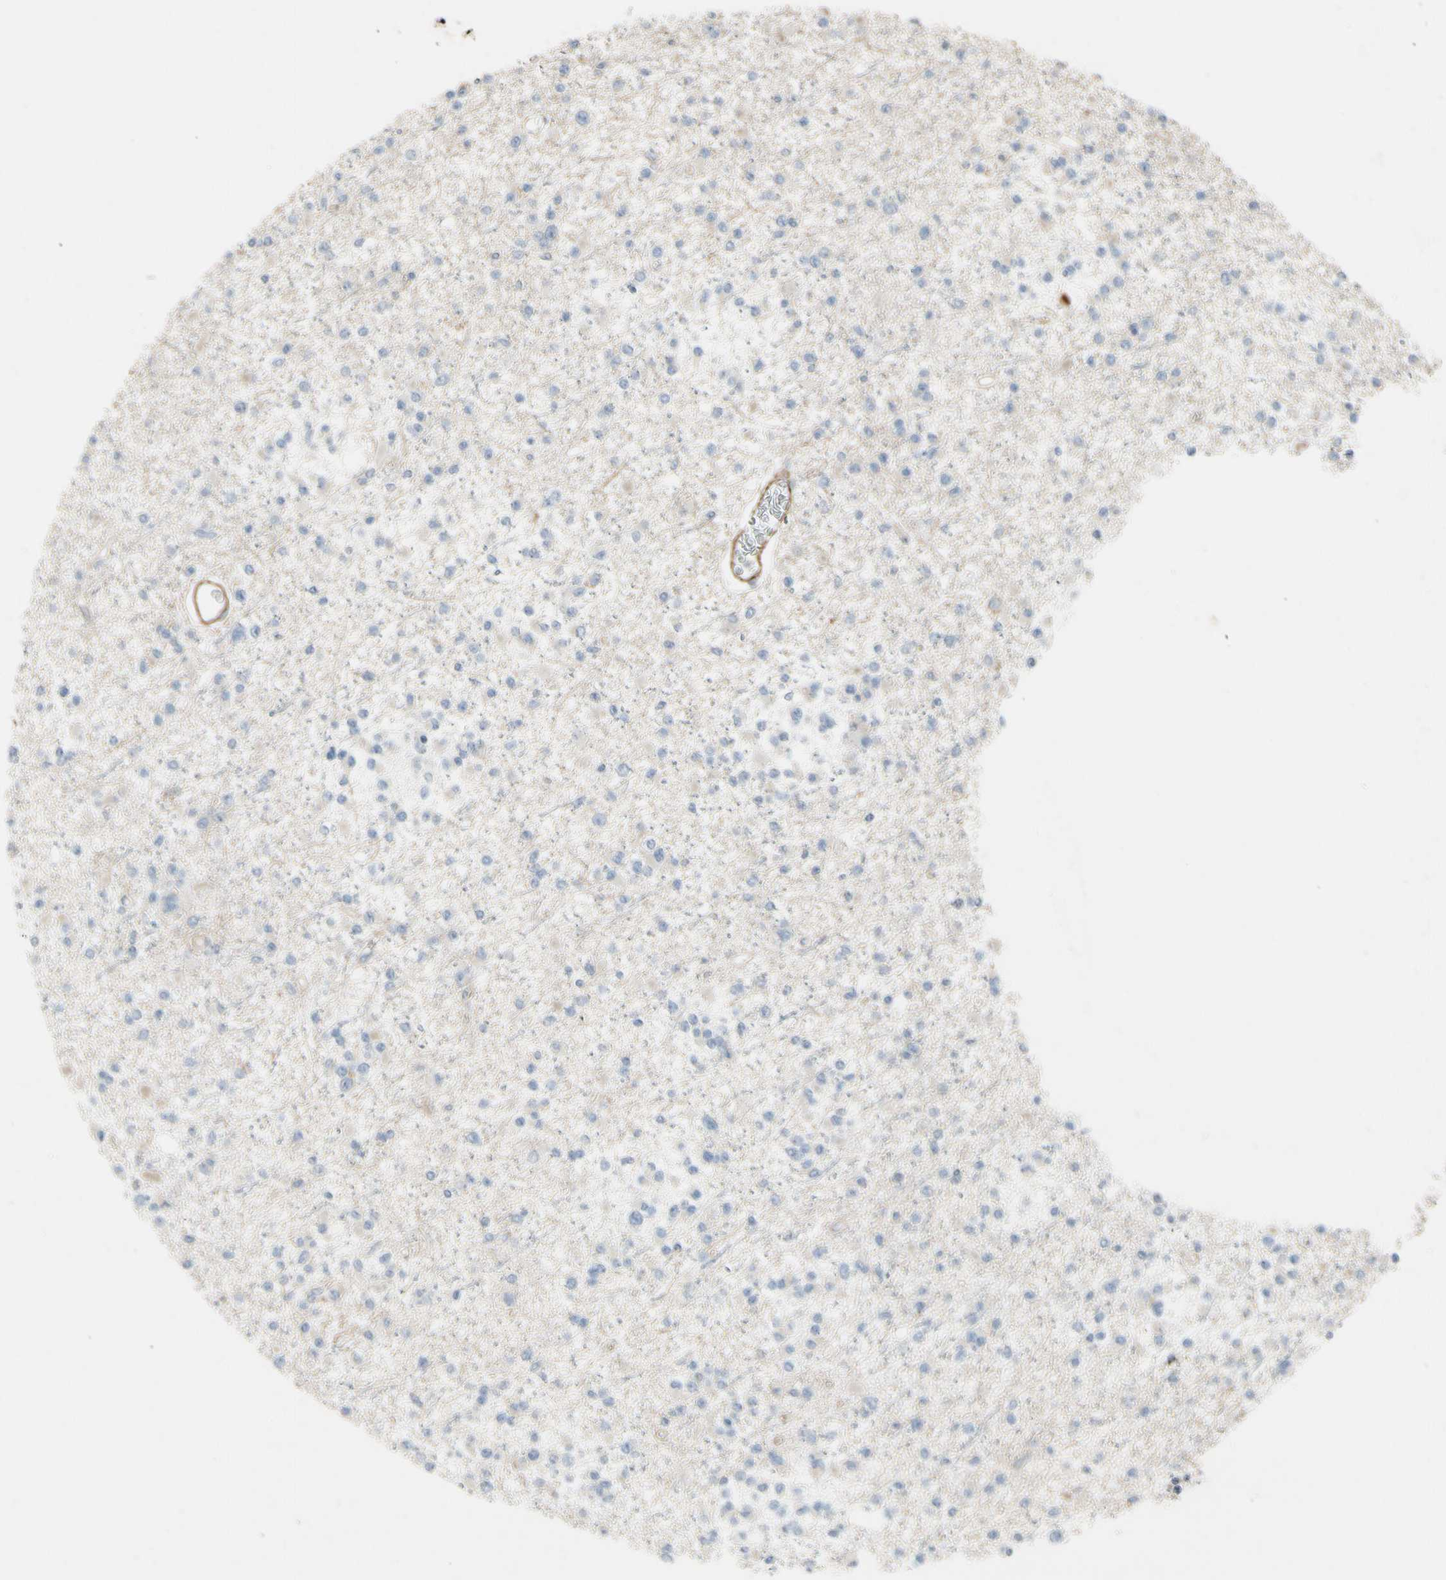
{"staining": {"intensity": "negative", "quantity": "none", "location": "none"}, "tissue": "glioma", "cell_type": "Tumor cells", "image_type": "cancer", "snomed": [{"axis": "morphology", "description": "Glioma, malignant, Low grade"}, {"axis": "topography", "description": "Brain"}], "caption": "Glioma was stained to show a protein in brown. There is no significant expression in tumor cells.", "gene": "TPM1", "patient": {"sex": "female", "age": 22}}